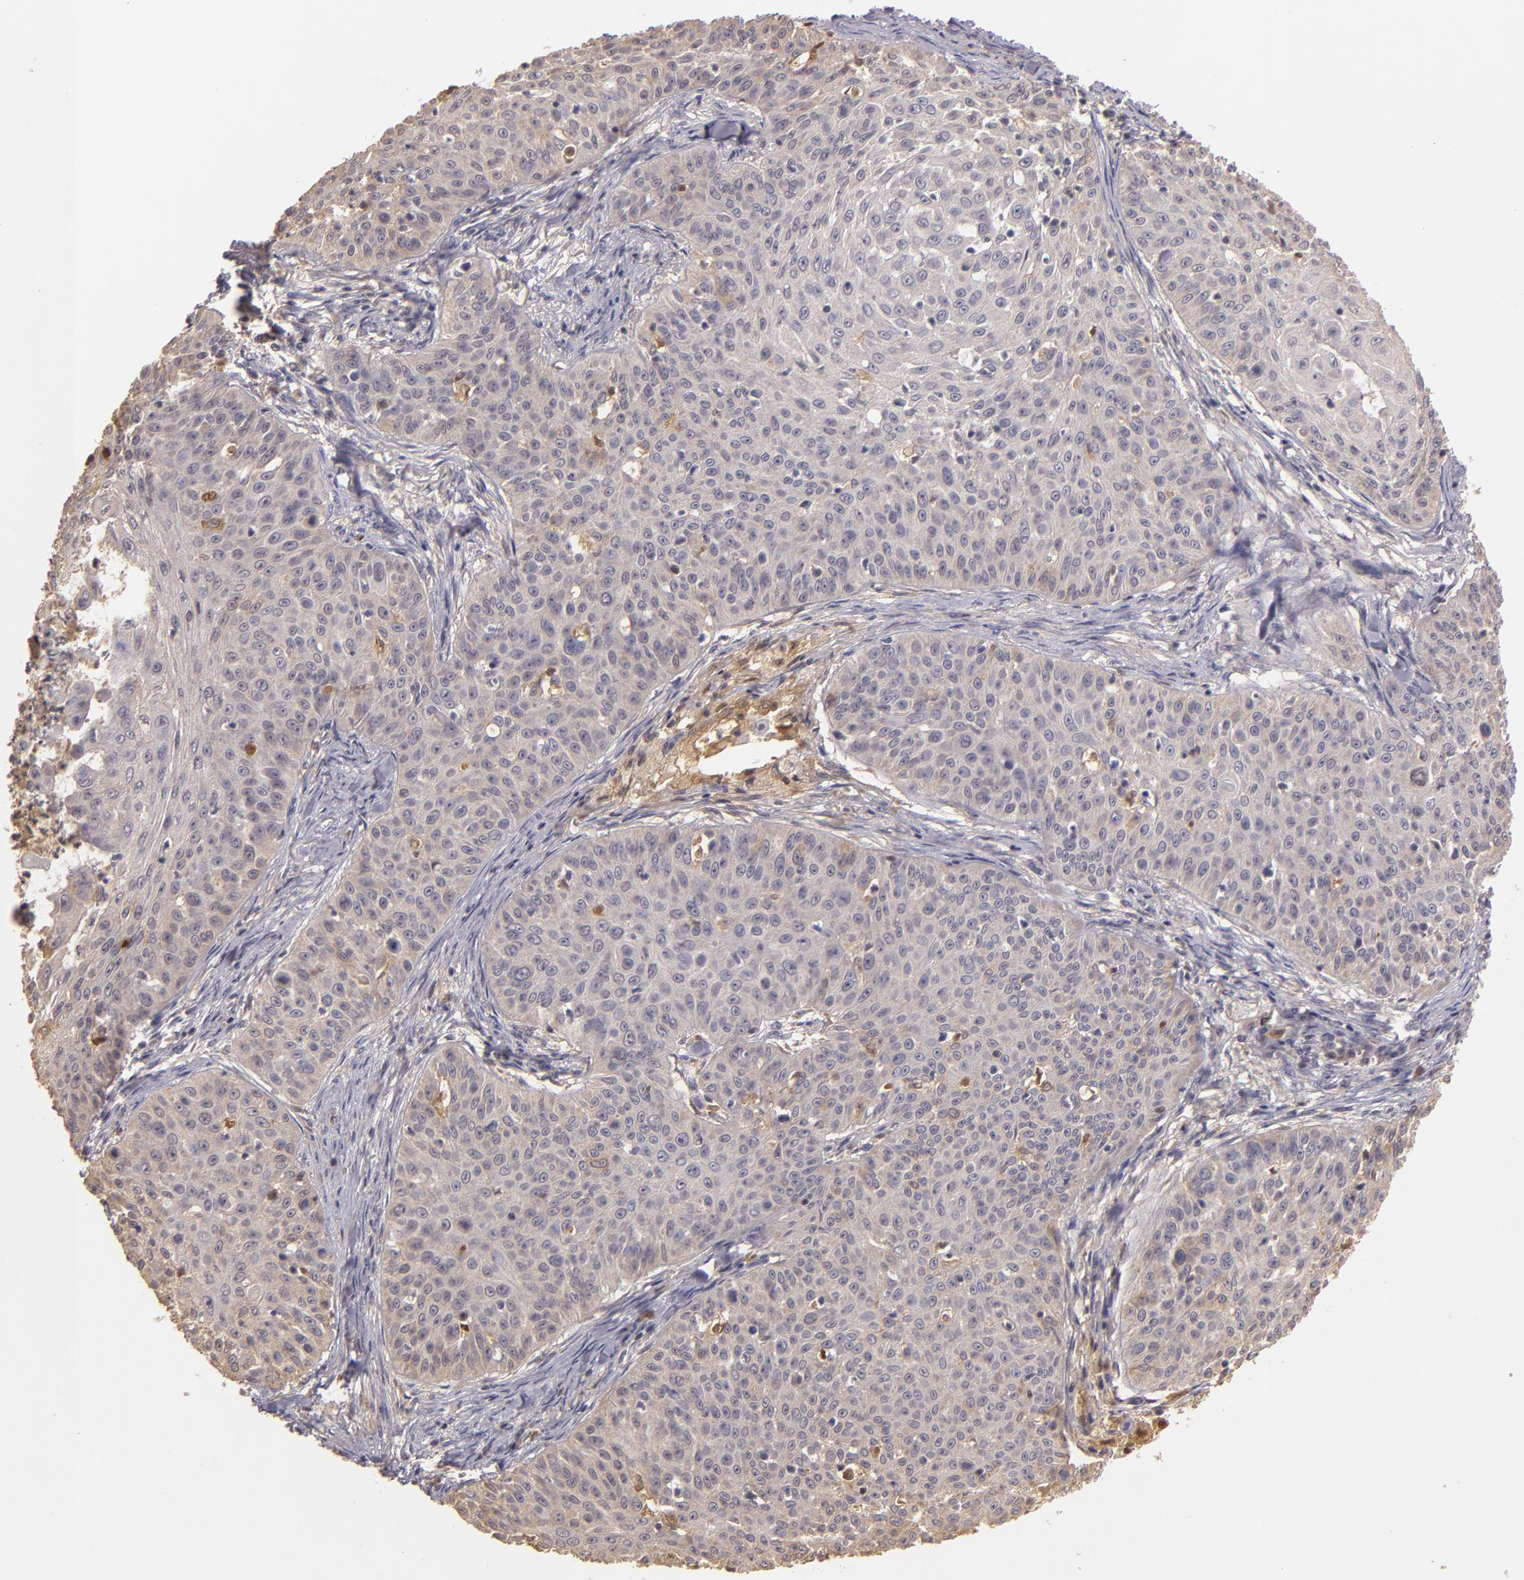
{"staining": {"intensity": "weak", "quantity": ">75%", "location": "cytoplasmic/membranous"}, "tissue": "skin cancer", "cell_type": "Tumor cells", "image_type": "cancer", "snomed": [{"axis": "morphology", "description": "Squamous cell carcinoma, NOS"}, {"axis": "topography", "description": "Skin"}], "caption": "A micrograph of human squamous cell carcinoma (skin) stained for a protein shows weak cytoplasmic/membranous brown staining in tumor cells.", "gene": "LRG1", "patient": {"sex": "male", "age": 82}}